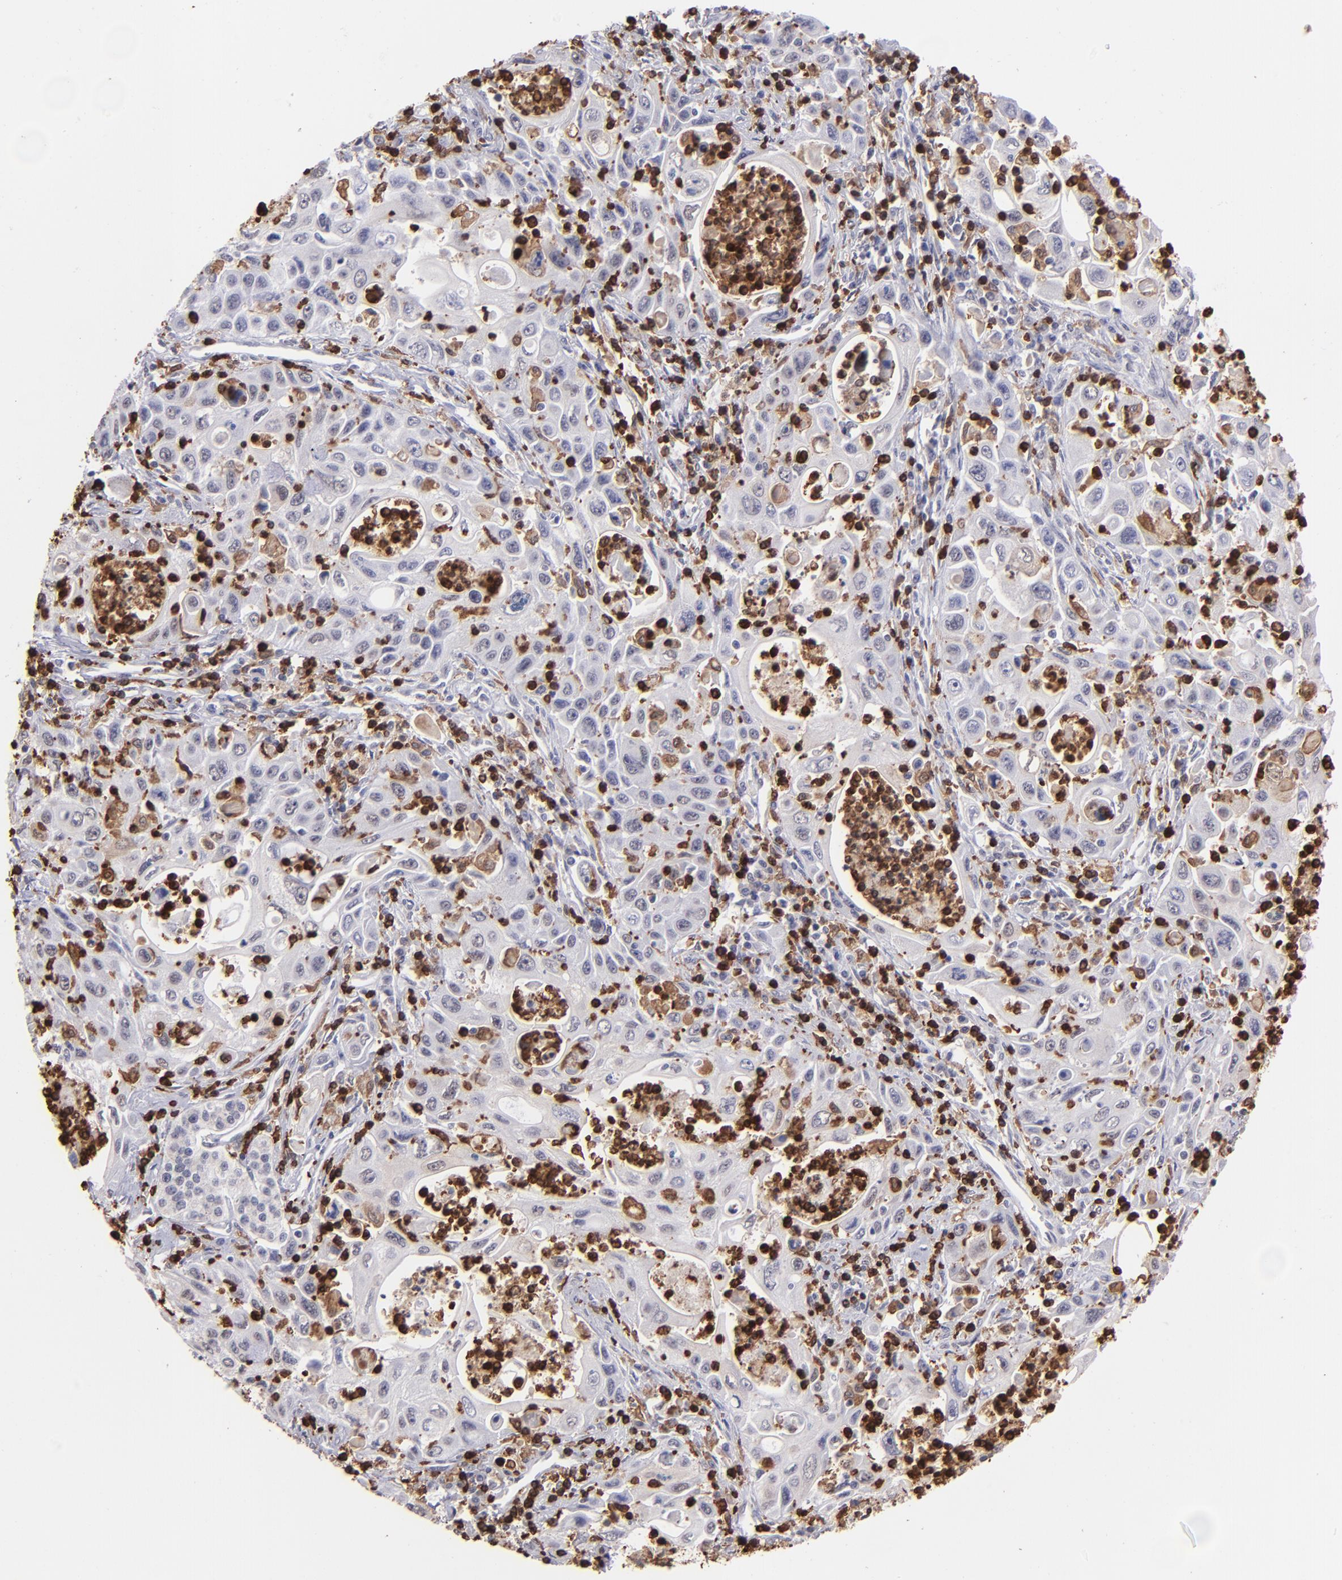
{"staining": {"intensity": "negative", "quantity": "none", "location": "none"}, "tissue": "pancreatic cancer", "cell_type": "Tumor cells", "image_type": "cancer", "snomed": [{"axis": "morphology", "description": "Adenocarcinoma, NOS"}, {"axis": "topography", "description": "Pancreas"}], "caption": "The immunohistochemistry (IHC) image has no significant staining in tumor cells of adenocarcinoma (pancreatic) tissue.", "gene": "NCF2", "patient": {"sex": "male", "age": 70}}